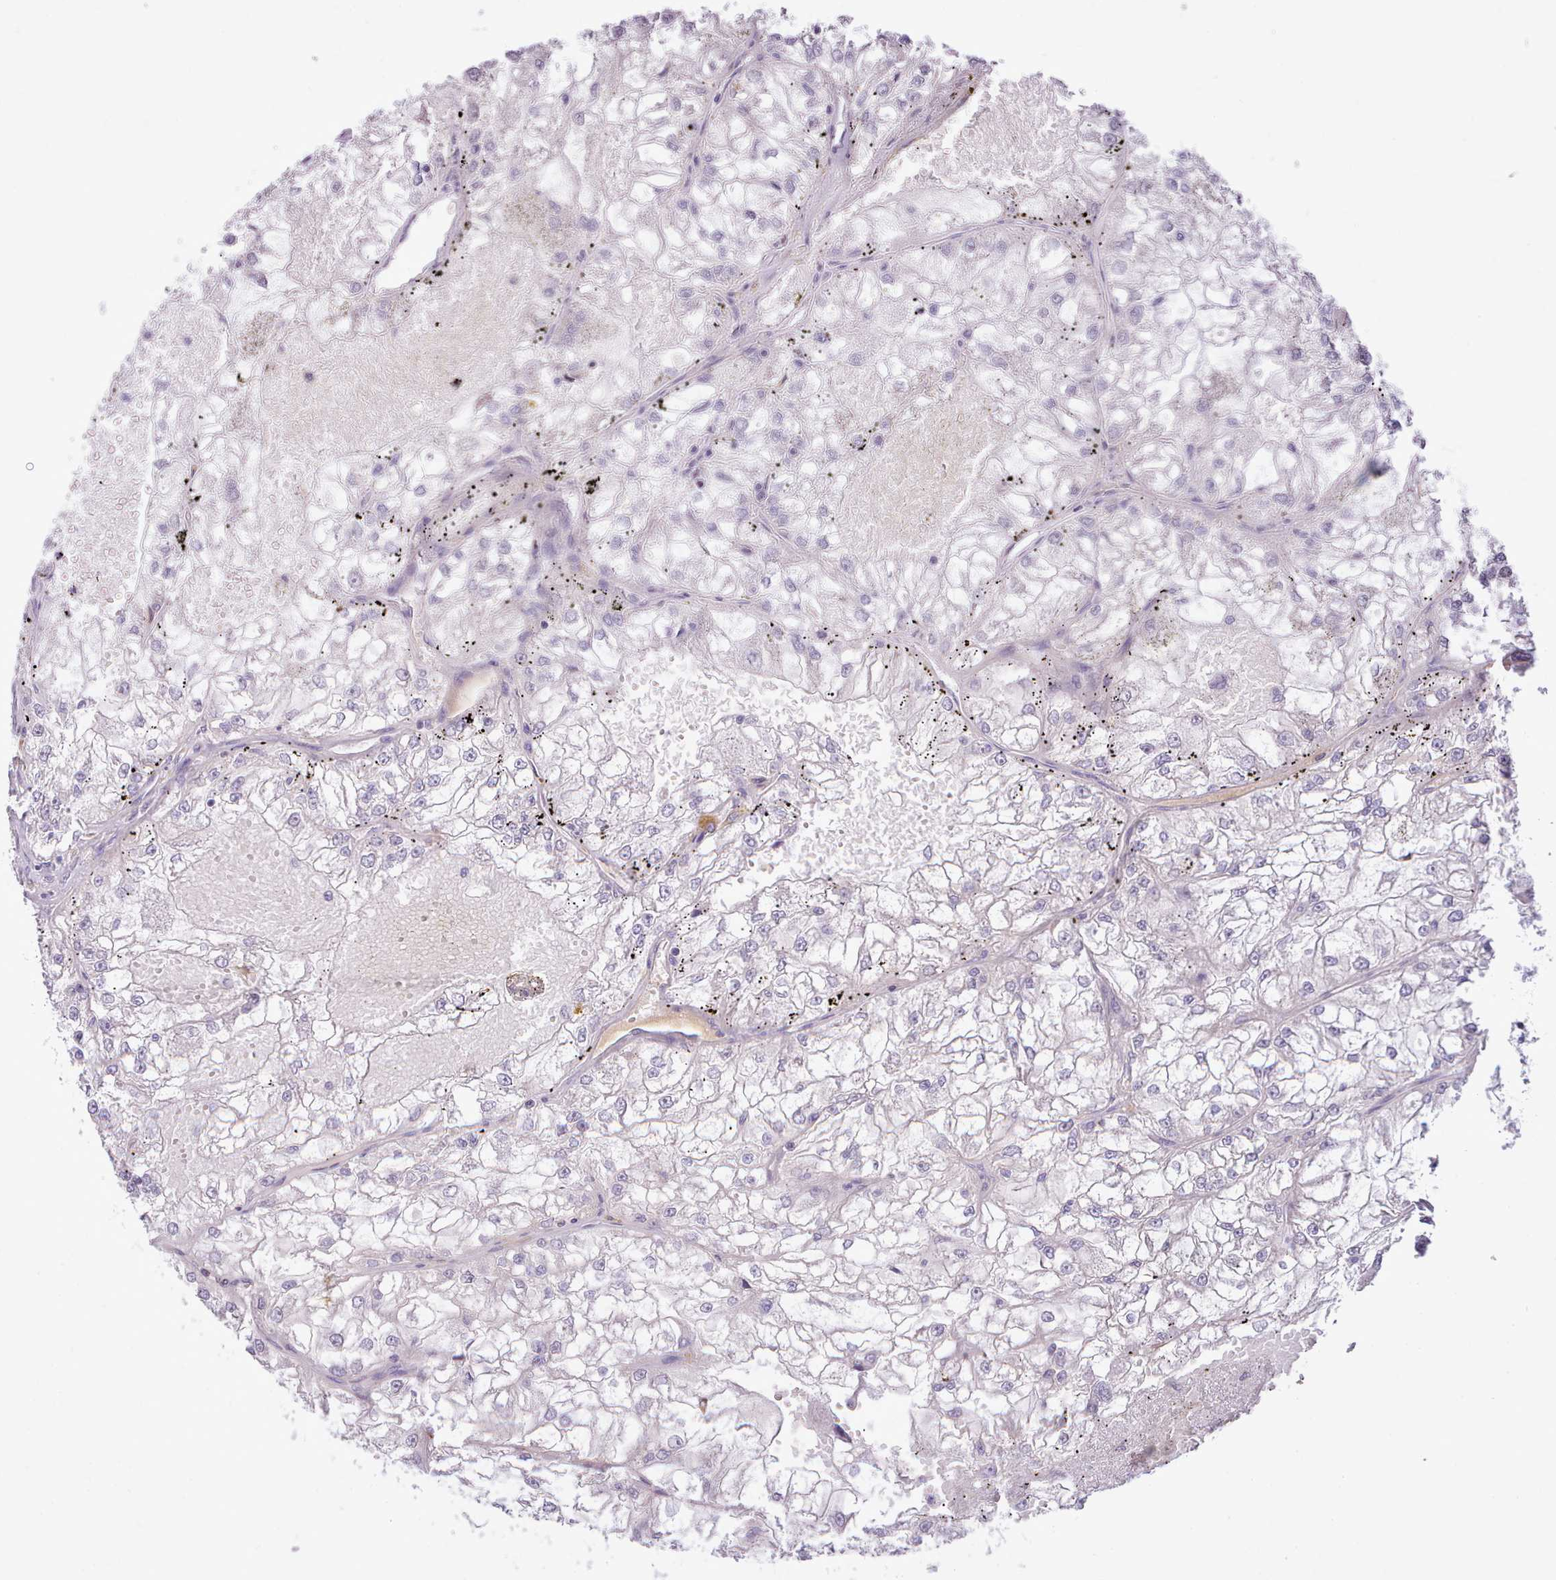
{"staining": {"intensity": "negative", "quantity": "none", "location": "none"}, "tissue": "renal cancer", "cell_type": "Tumor cells", "image_type": "cancer", "snomed": [{"axis": "morphology", "description": "Adenocarcinoma, NOS"}, {"axis": "topography", "description": "Kidney"}], "caption": "Renal cancer (adenocarcinoma) stained for a protein using IHC demonstrates no staining tumor cells.", "gene": "CYP2A13", "patient": {"sex": "female", "age": 72}}